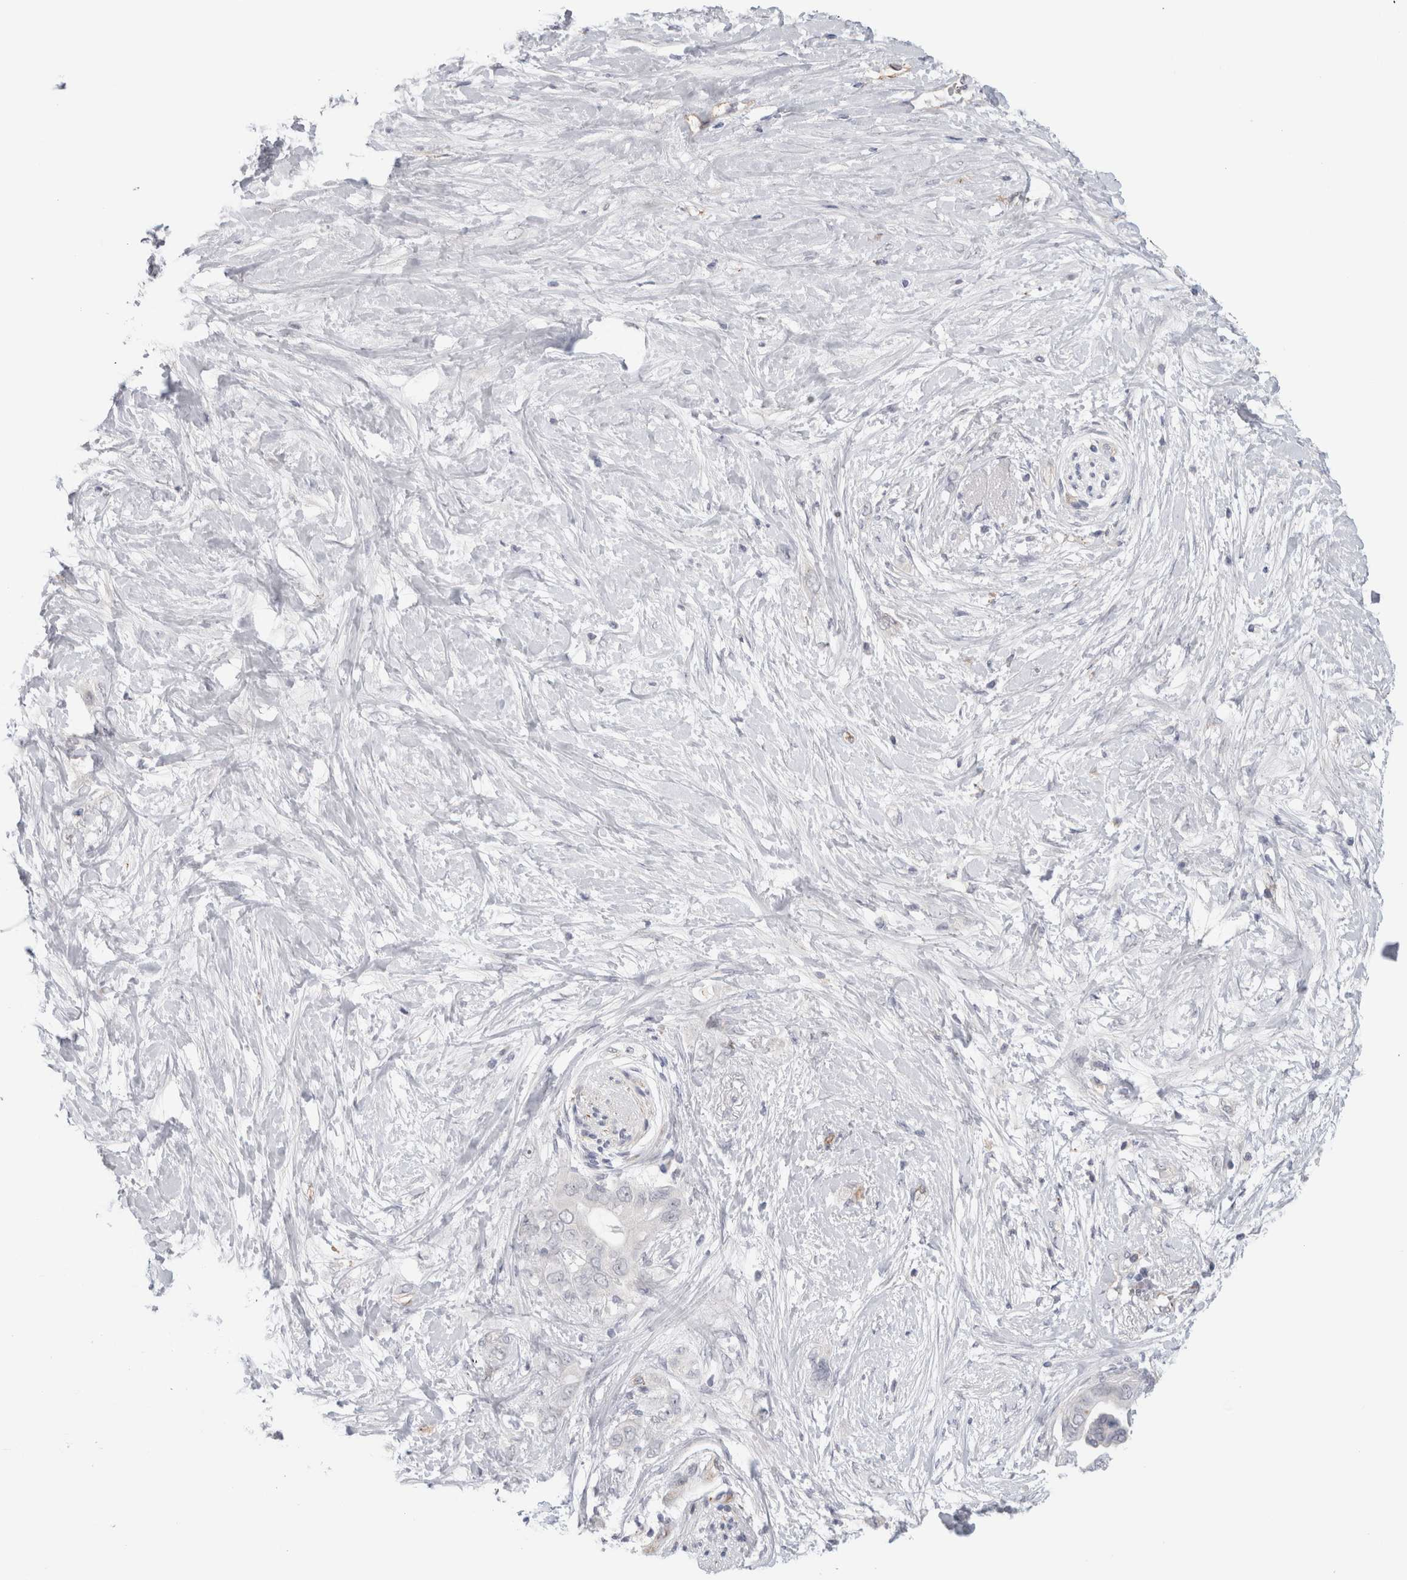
{"staining": {"intensity": "negative", "quantity": "none", "location": "none"}, "tissue": "pancreatic cancer", "cell_type": "Tumor cells", "image_type": "cancer", "snomed": [{"axis": "morphology", "description": "Adenocarcinoma, NOS"}, {"axis": "topography", "description": "Pancreas"}], "caption": "Immunohistochemistry (IHC) photomicrograph of human pancreatic cancer stained for a protein (brown), which displays no staining in tumor cells.", "gene": "ANKMY1", "patient": {"sex": "female", "age": 56}}